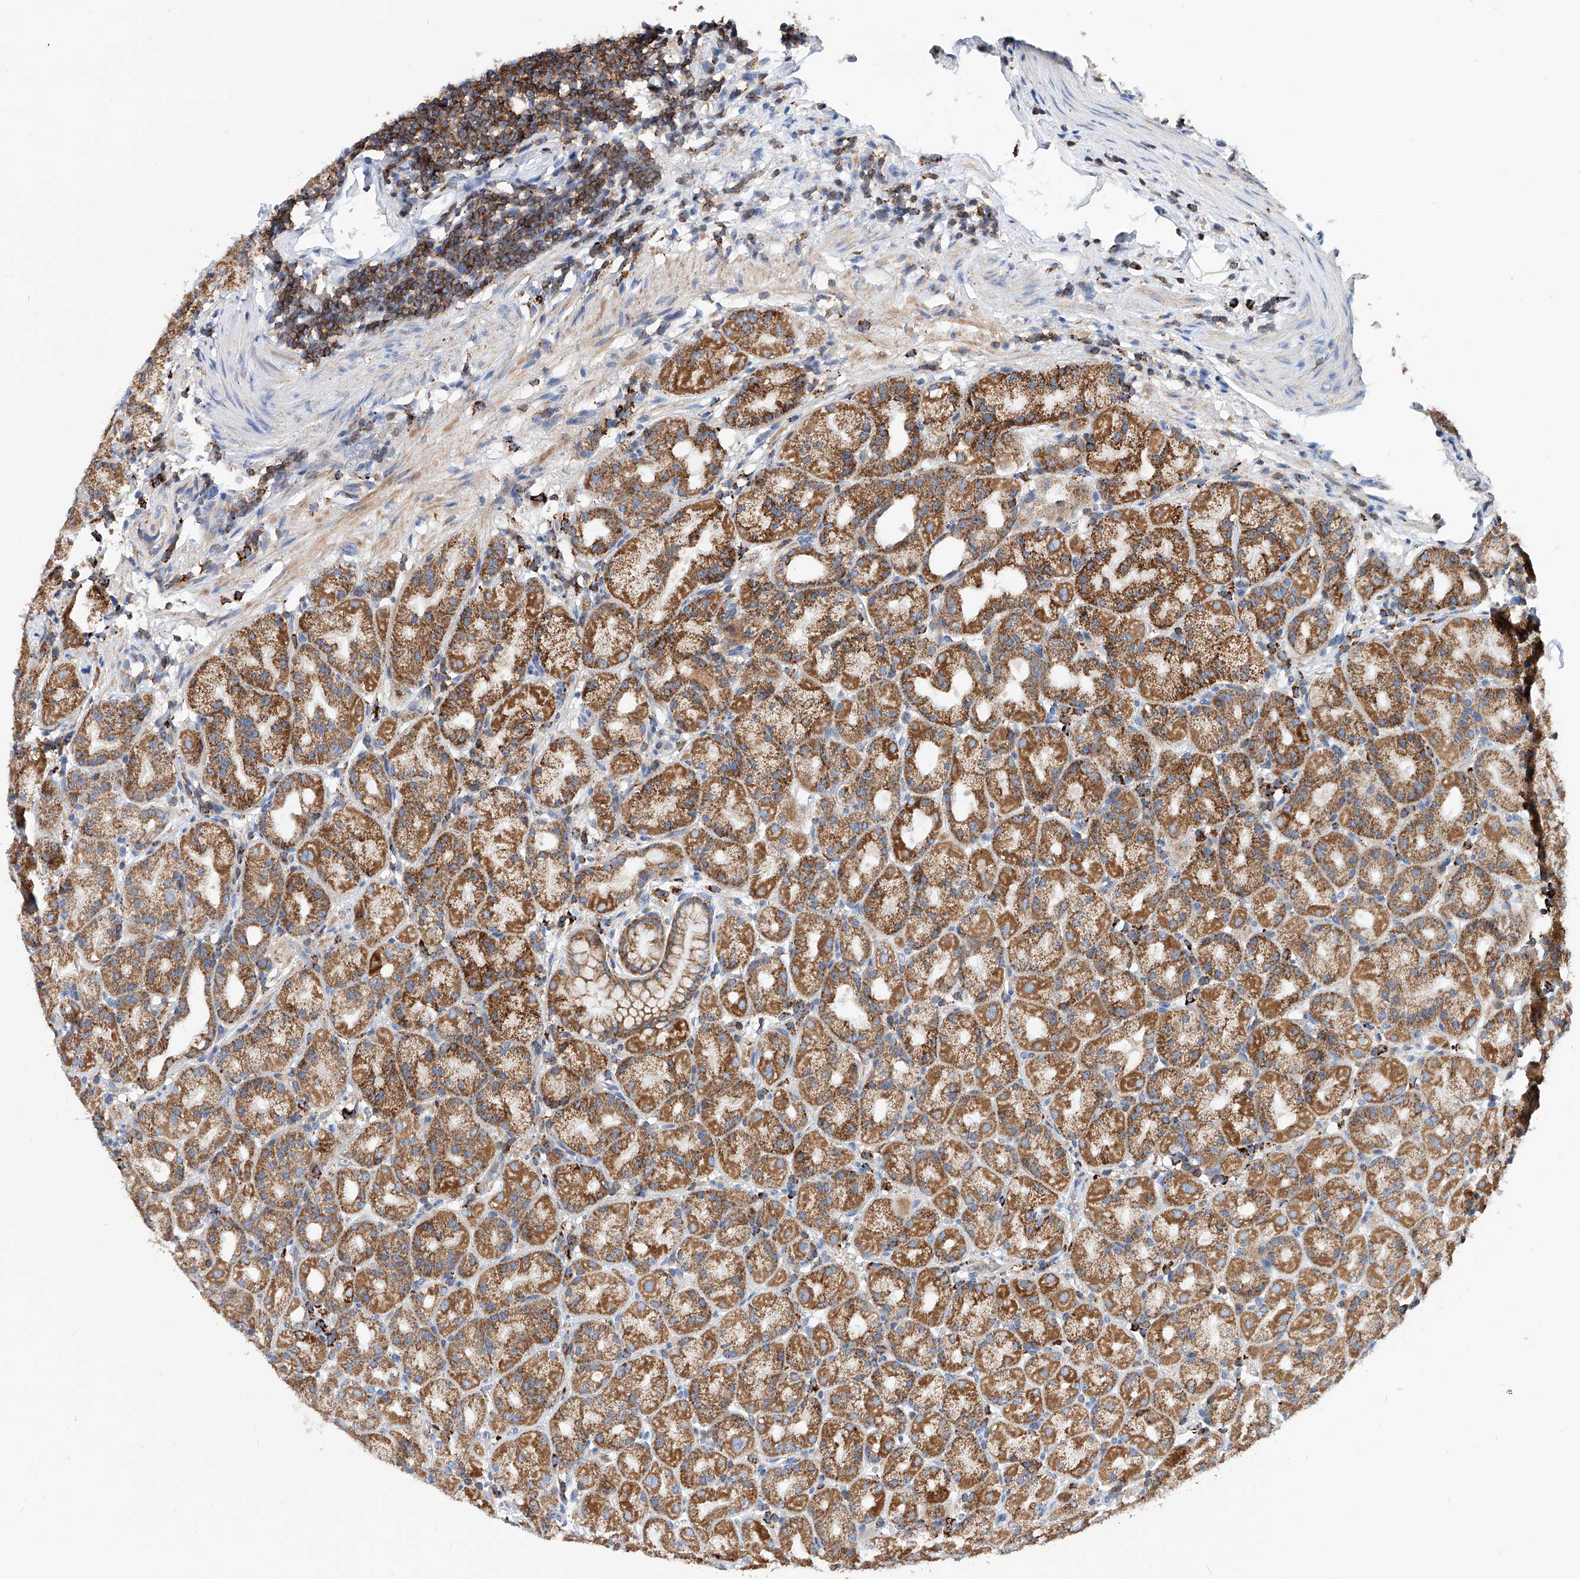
{"staining": {"intensity": "moderate", "quantity": ">75%", "location": "cytoplasmic/membranous"}, "tissue": "stomach", "cell_type": "Glandular cells", "image_type": "normal", "snomed": [{"axis": "morphology", "description": "Normal tissue, NOS"}, {"axis": "topography", "description": "Stomach, upper"}], "caption": "Protein staining reveals moderate cytoplasmic/membranous positivity in about >75% of glandular cells in benign stomach. (brown staining indicates protein expression, while blue staining denotes nuclei).", "gene": "CPNE5", "patient": {"sex": "male", "age": 68}}